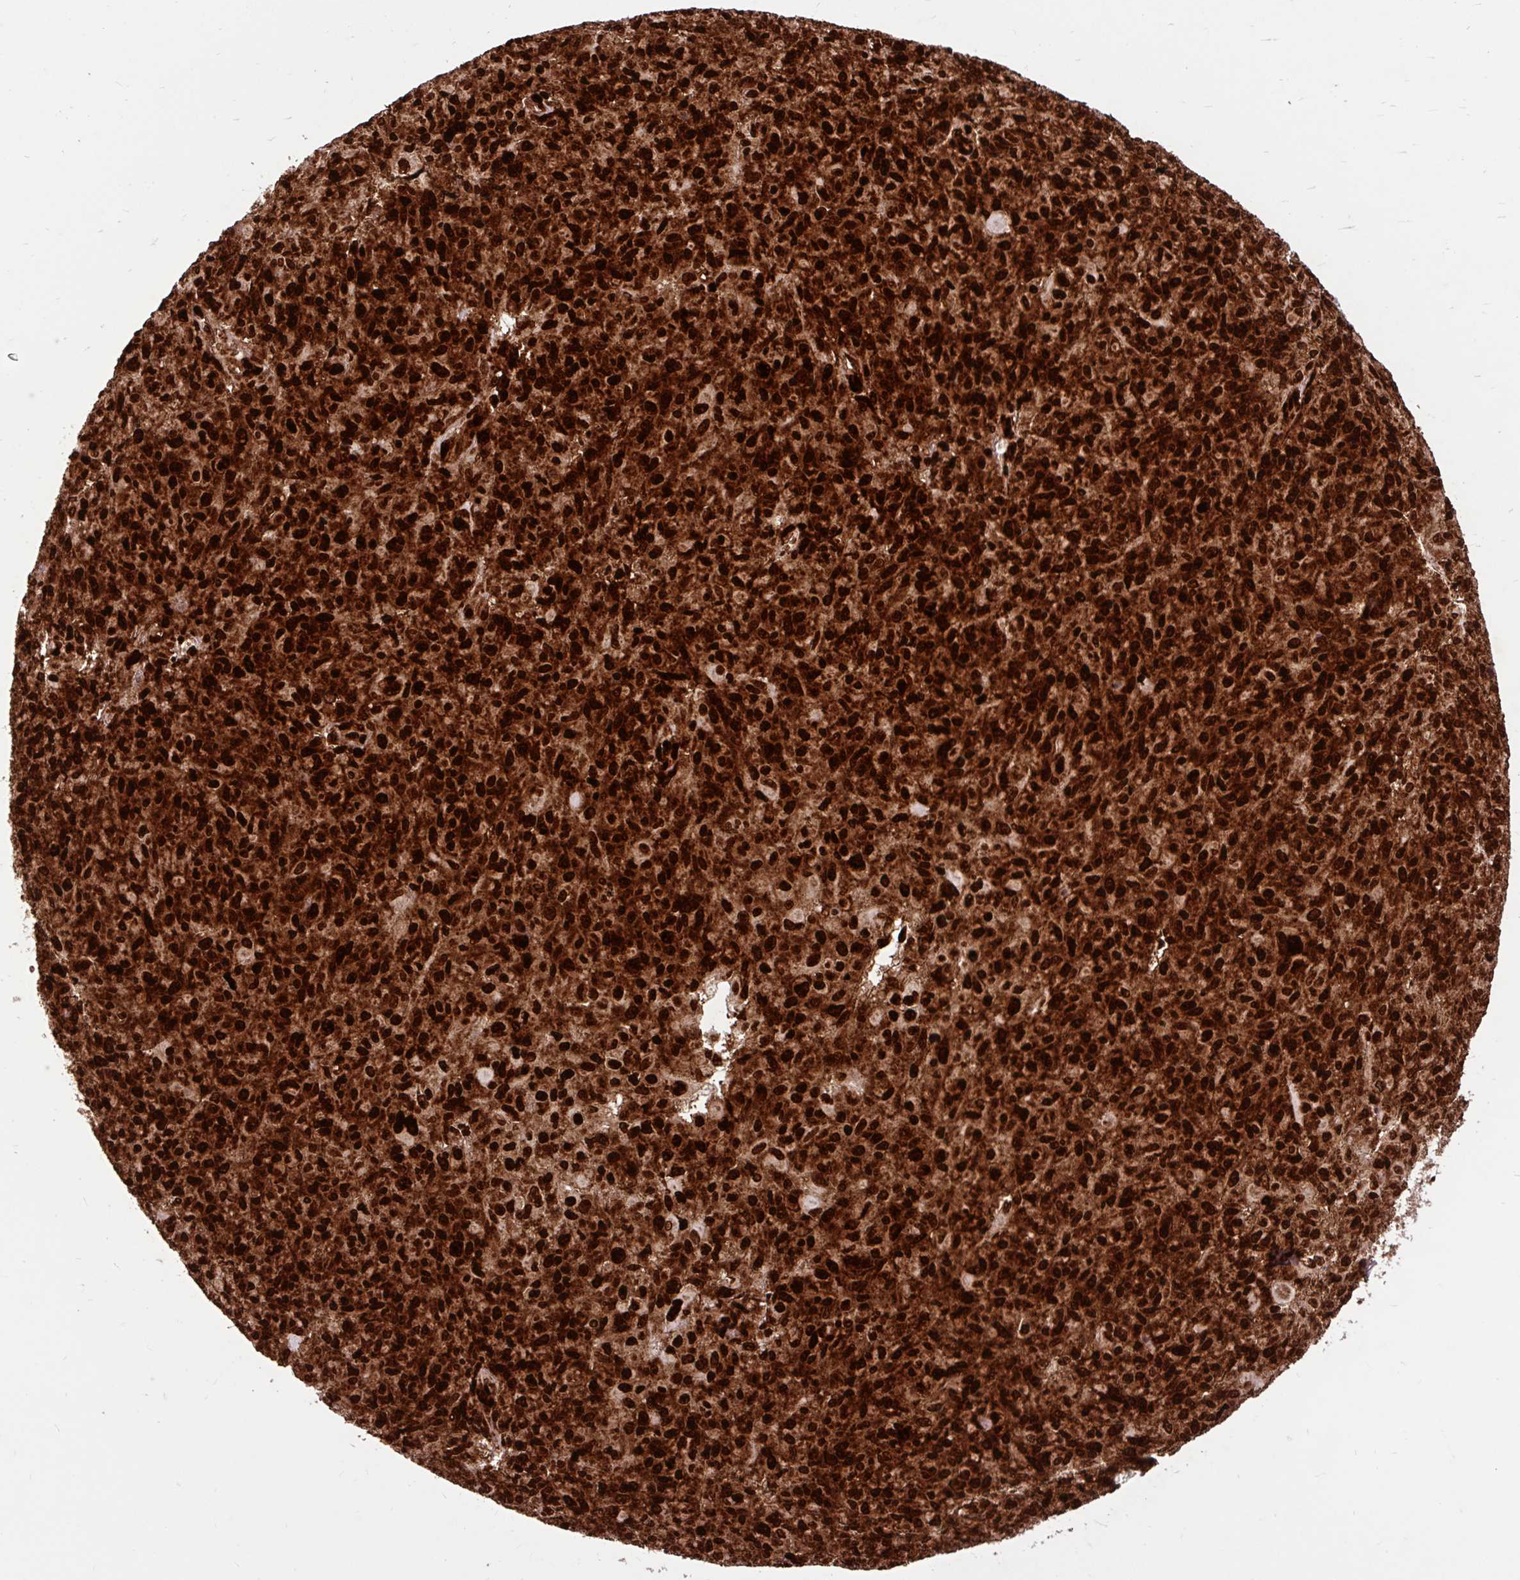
{"staining": {"intensity": "strong", "quantity": ">75%", "location": "nuclear"}, "tissue": "melanoma", "cell_type": "Tumor cells", "image_type": "cancer", "snomed": [{"axis": "morphology", "description": "Malignant melanoma, NOS"}, {"axis": "topography", "description": "Skin"}], "caption": "Tumor cells exhibit high levels of strong nuclear expression in about >75% of cells in human malignant melanoma.", "gene": "FUS", "patient": {"sex": "male", "age": 46}}